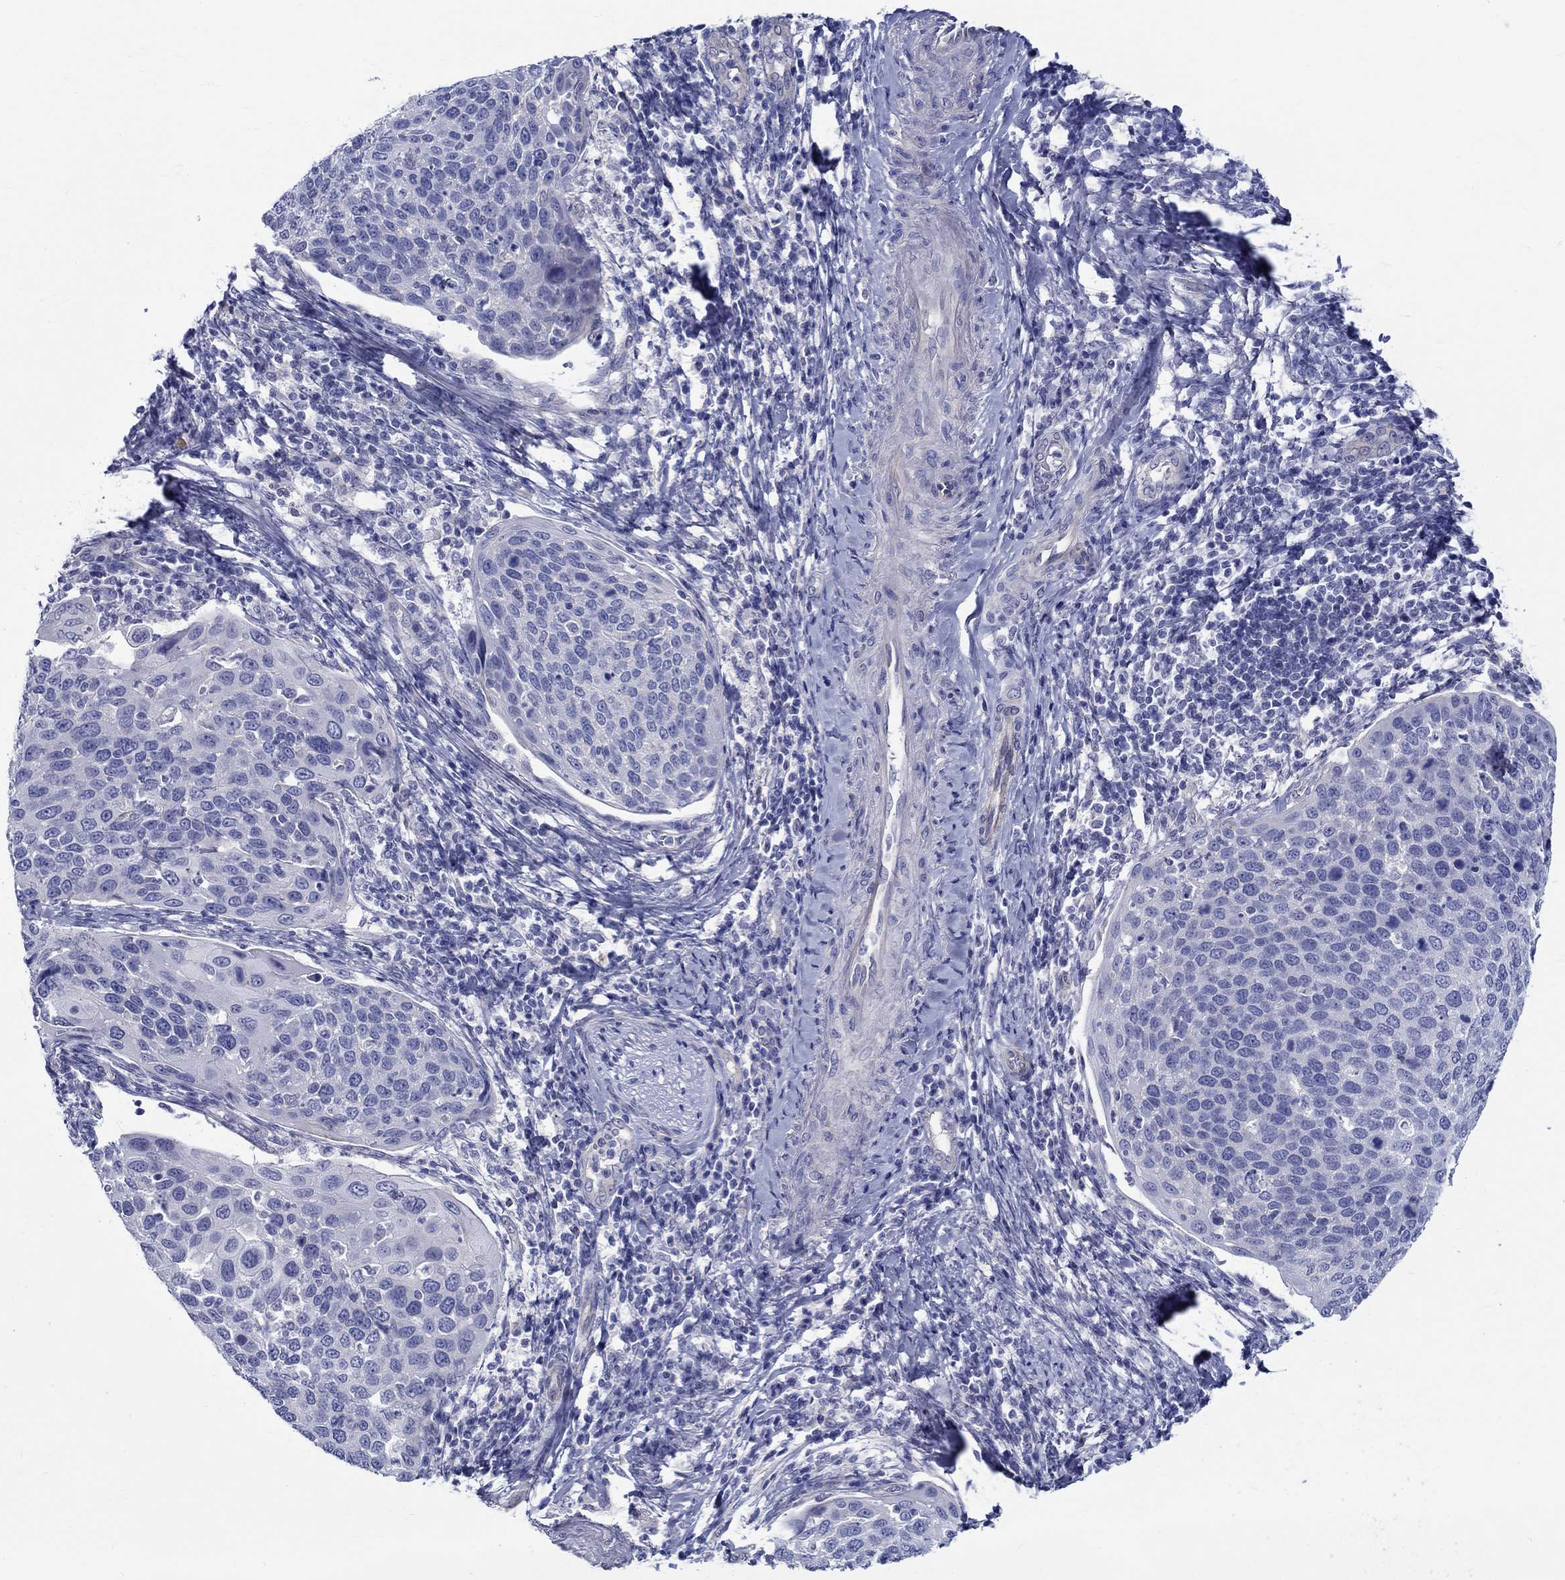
{"staining": {"intensity": "negative", "quantity": "none", "location": "none"}, "tissue": "cervical cancer", "cell_type": "Tumor cells", "image_type": "cancer", "snomed": [{"axis": "morphology", "description": "Squamous cell carcinoma, NOS"}, {"axis": "topography", "description": "Cervix"}], "caption": "An immunohistochemistry (IHC) image of cervical cancer (squamous cell carcinoma) is shown. There is no staining in tumor cells of cervical cancer (squamous cell carcinoma). (Stains: DAB IHC with hematoxylin counter stain, Microscopy: brightfield microscopy at high magnification).", "gene": "SH2D7", "patient": {"sex": "female", "age": 54}}